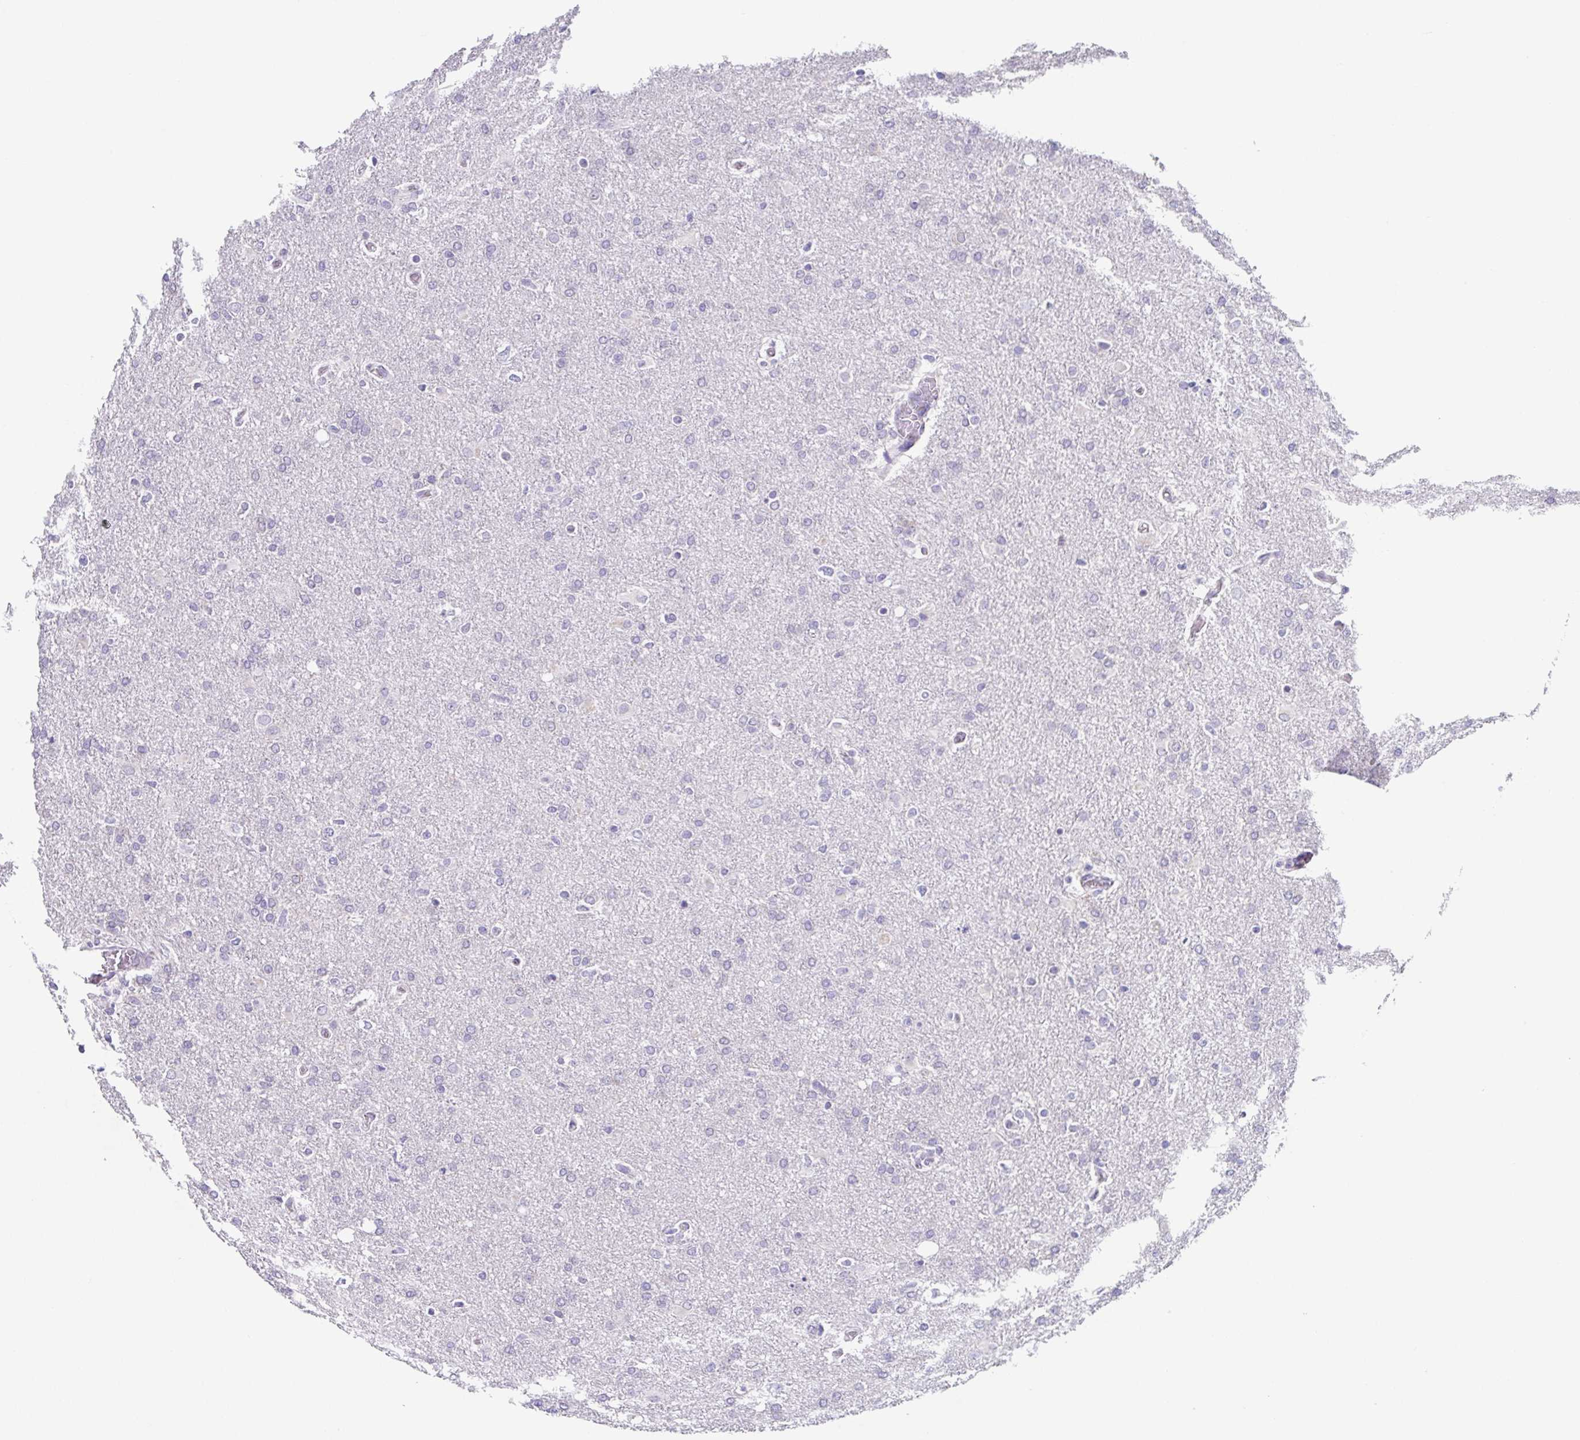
{"staining": {"intensity": "negative", "quantity": "none", "location": "none"}, "tissue": "glioma", "cell_type": "Tumor cells", "image_type": "cancer", "snomed": [{"axis": "morphology", "description": "Glioma, malignant, High grade"}, {"axis": "topography", "description": "Brain"}], "caption": "Micrograph shows no significant protein expression in tumor cells of glioma.", "gene": "RDH11", "patient": {"sex": "male", "age": 68}}